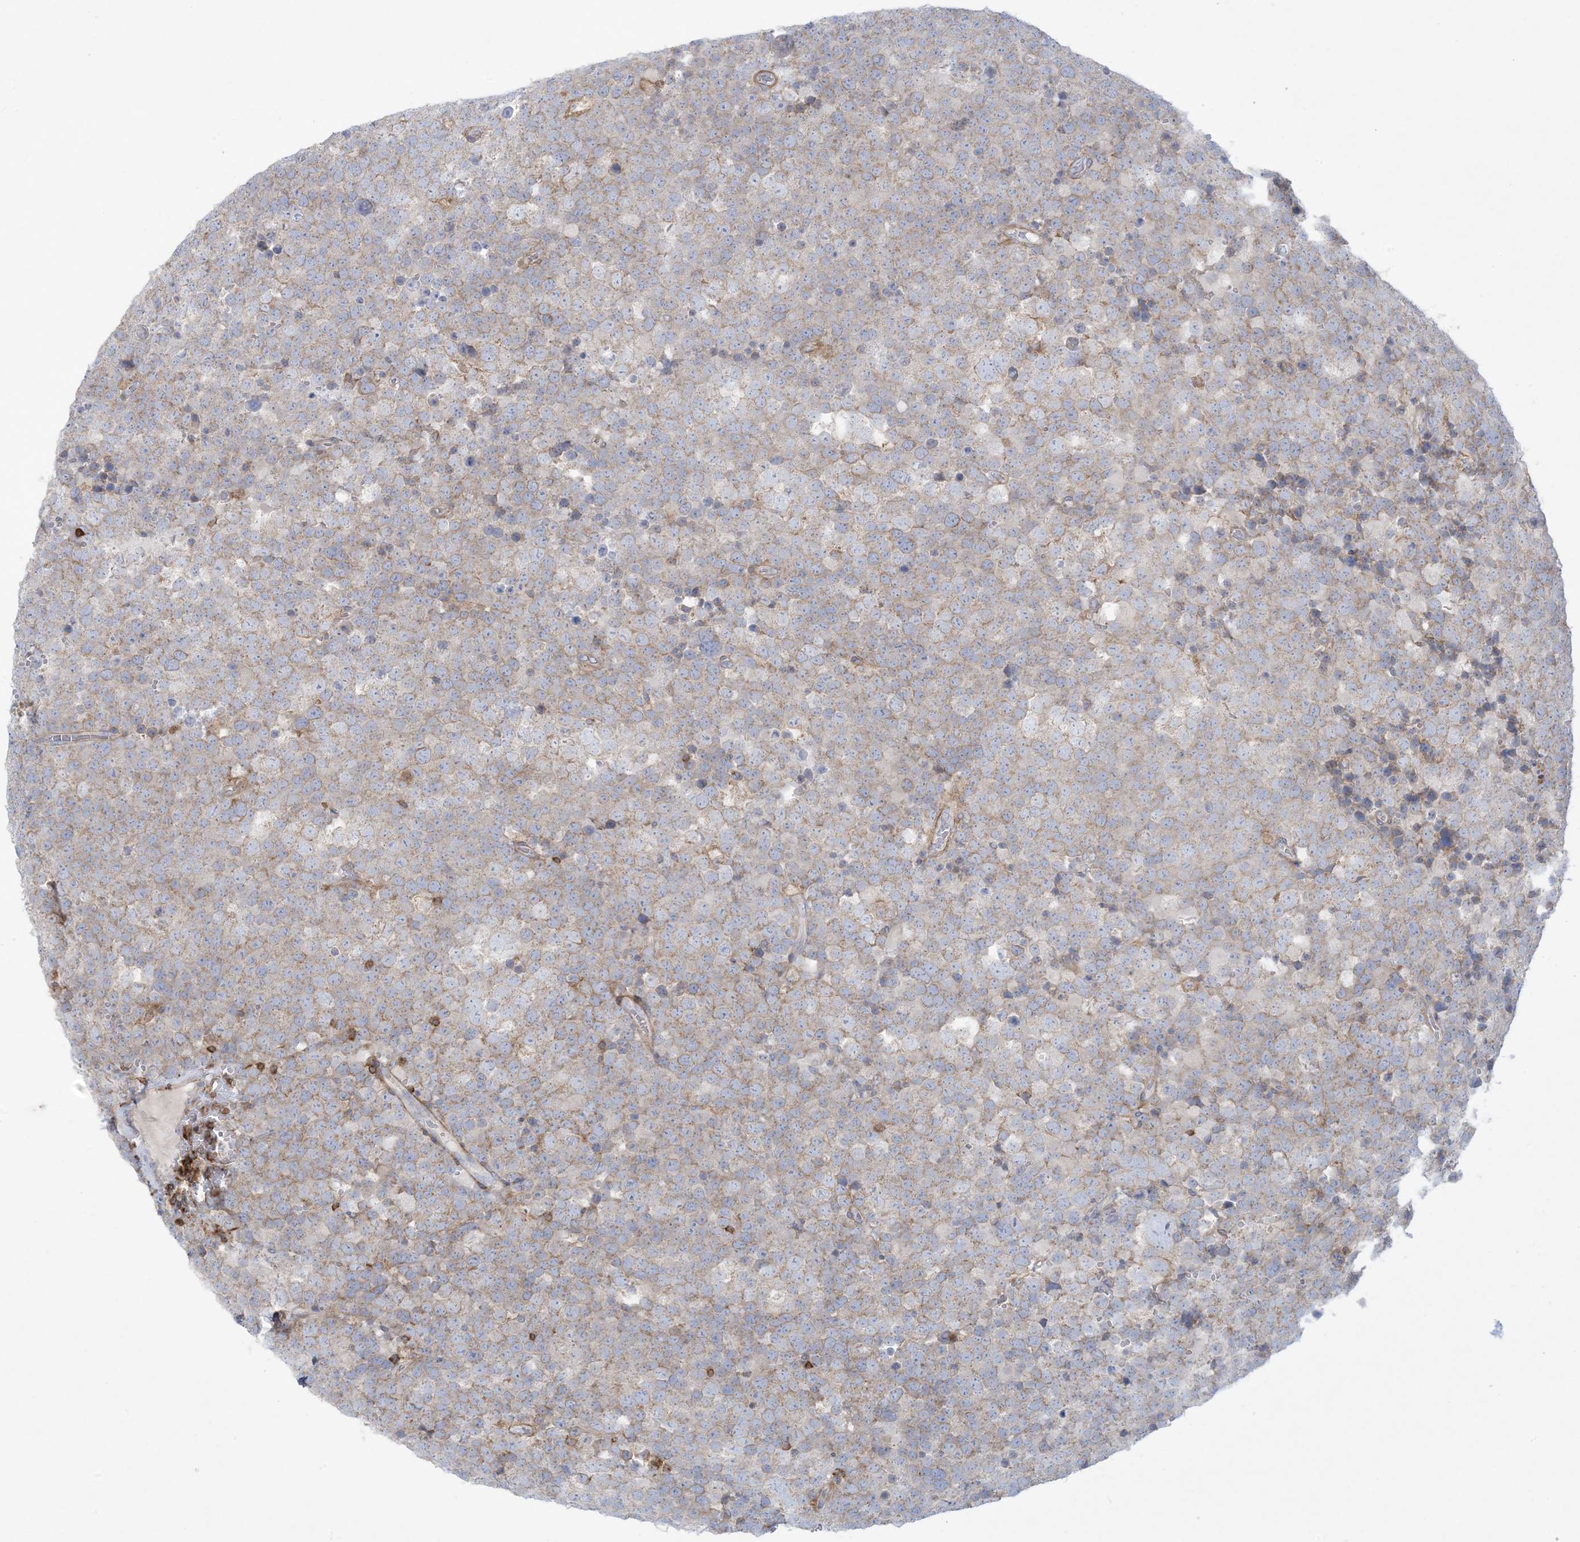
{"staining": {"intensity": "weak", "quantity": ">75%", "location": "cytoplasmic/membranous"}, "tissue": "testis cancer", "cell_type": "Tumor cells", "image_type": "cancer", "snomed": [{"axis": "morphology", "description": "Seminoma, NOS"}, {"axis": "topography", "description": "Testis"}], "caption": "IHC of testis seminoma shows low levels of weak cytoplasmic/membranous staining in about >75% of tumor cells. (DAB (3,3'-diaminobenzidine) IHC, brown staining for protein, blue staining for nuclei).", "gene": "ARHGAP30", "patient": {"sex": "male", "age": 71}}